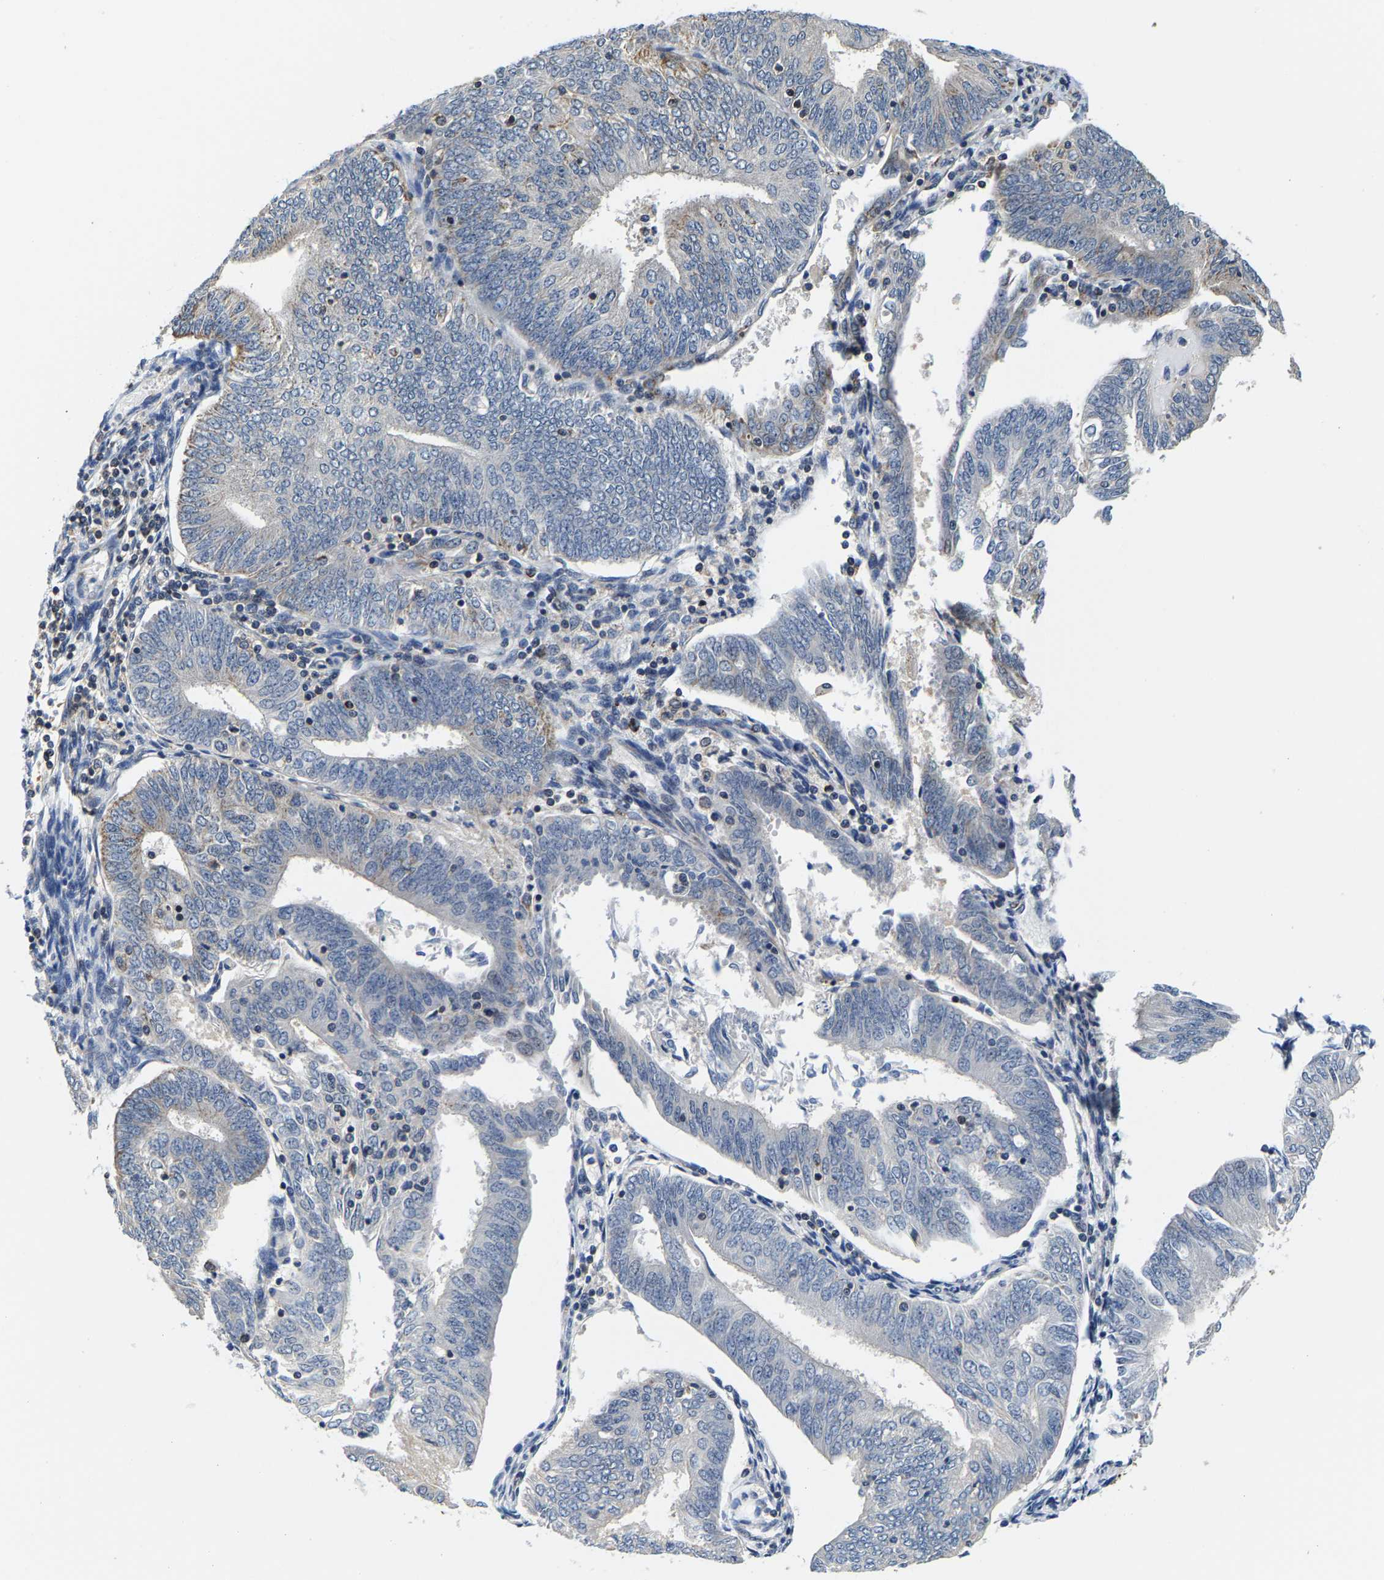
{"staining": {"intensity": "moderate", "quantity": "<25%", "location": "cytoplasmic/membranous"}, "tissue": "endometrial cancer", "cell_type": "Tumor cells", "image_type": "cancer", "snomed": [{"axis": "morphology", "description": "Adenocarcinoma, NOS"}, {"axis": "topography", "description": "Endometrium"}], "caption": "Human endometrial adenocarcinoma stained for a protein (brown) reveals moderate cytoplasmic/membranous positive positivity in approximately <25% of tumor cells.", "gene": "SHMT2", "patient": {"sex": "female", "age": 58}}